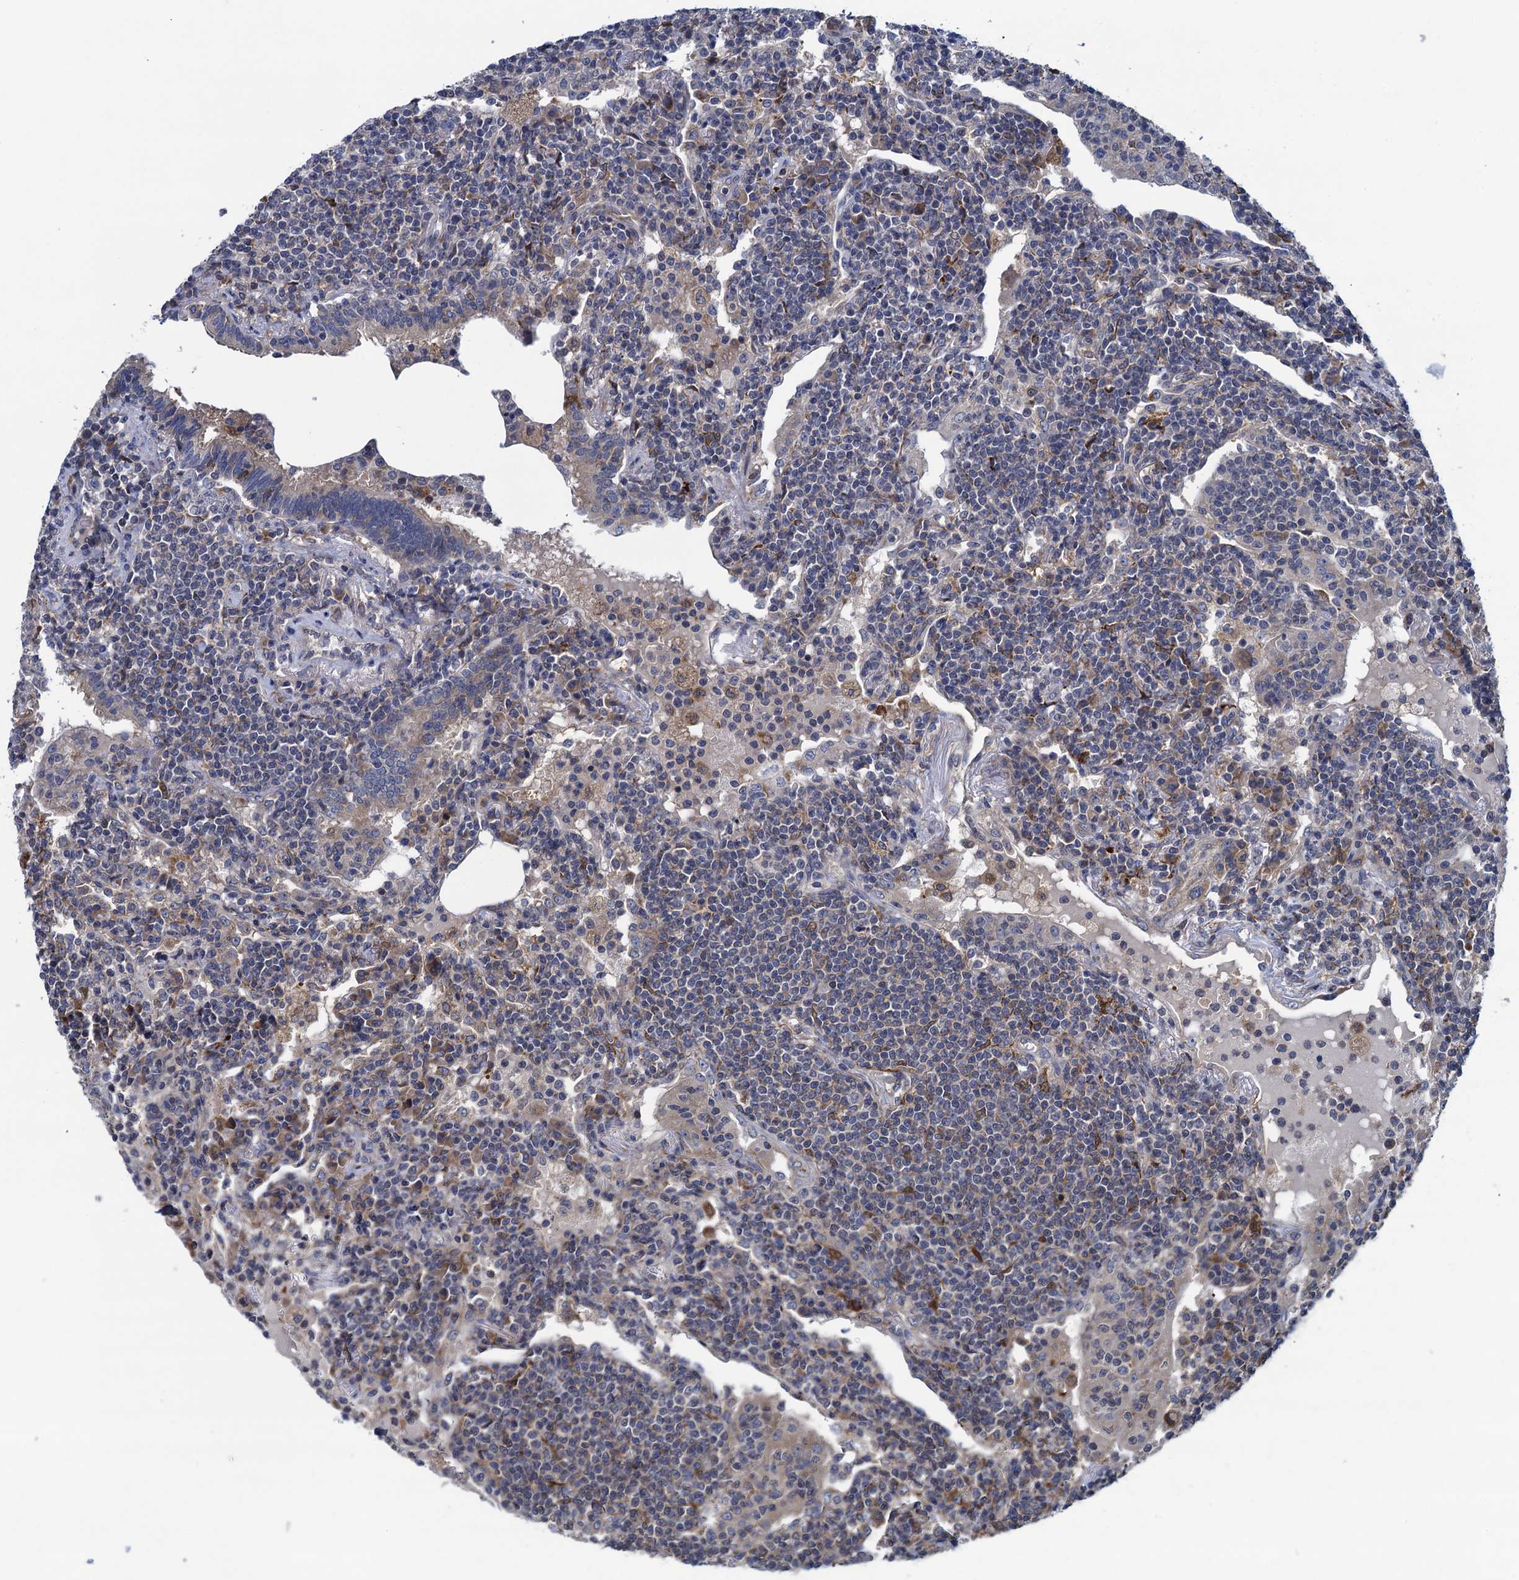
{"staining": {"intensity": "negative", "quantity": "none", "location": "none"}, "tissue": "lymphoma", "cell_type": "Tumor cells", "image_type": "cancer", "snomed": [{"axis": "morphology", "description": "Malignant lymphoma, non-Hodgkin's type, Low grade"}, {"axis": "topography", "description": "Lung"}], "caption": "Lymphoma stained for a protein using immunohistochemistry (IHC) shows no expression tumor cells.", "gene": "CNTN5", "patient": {"sex": "female", "age": 71}}